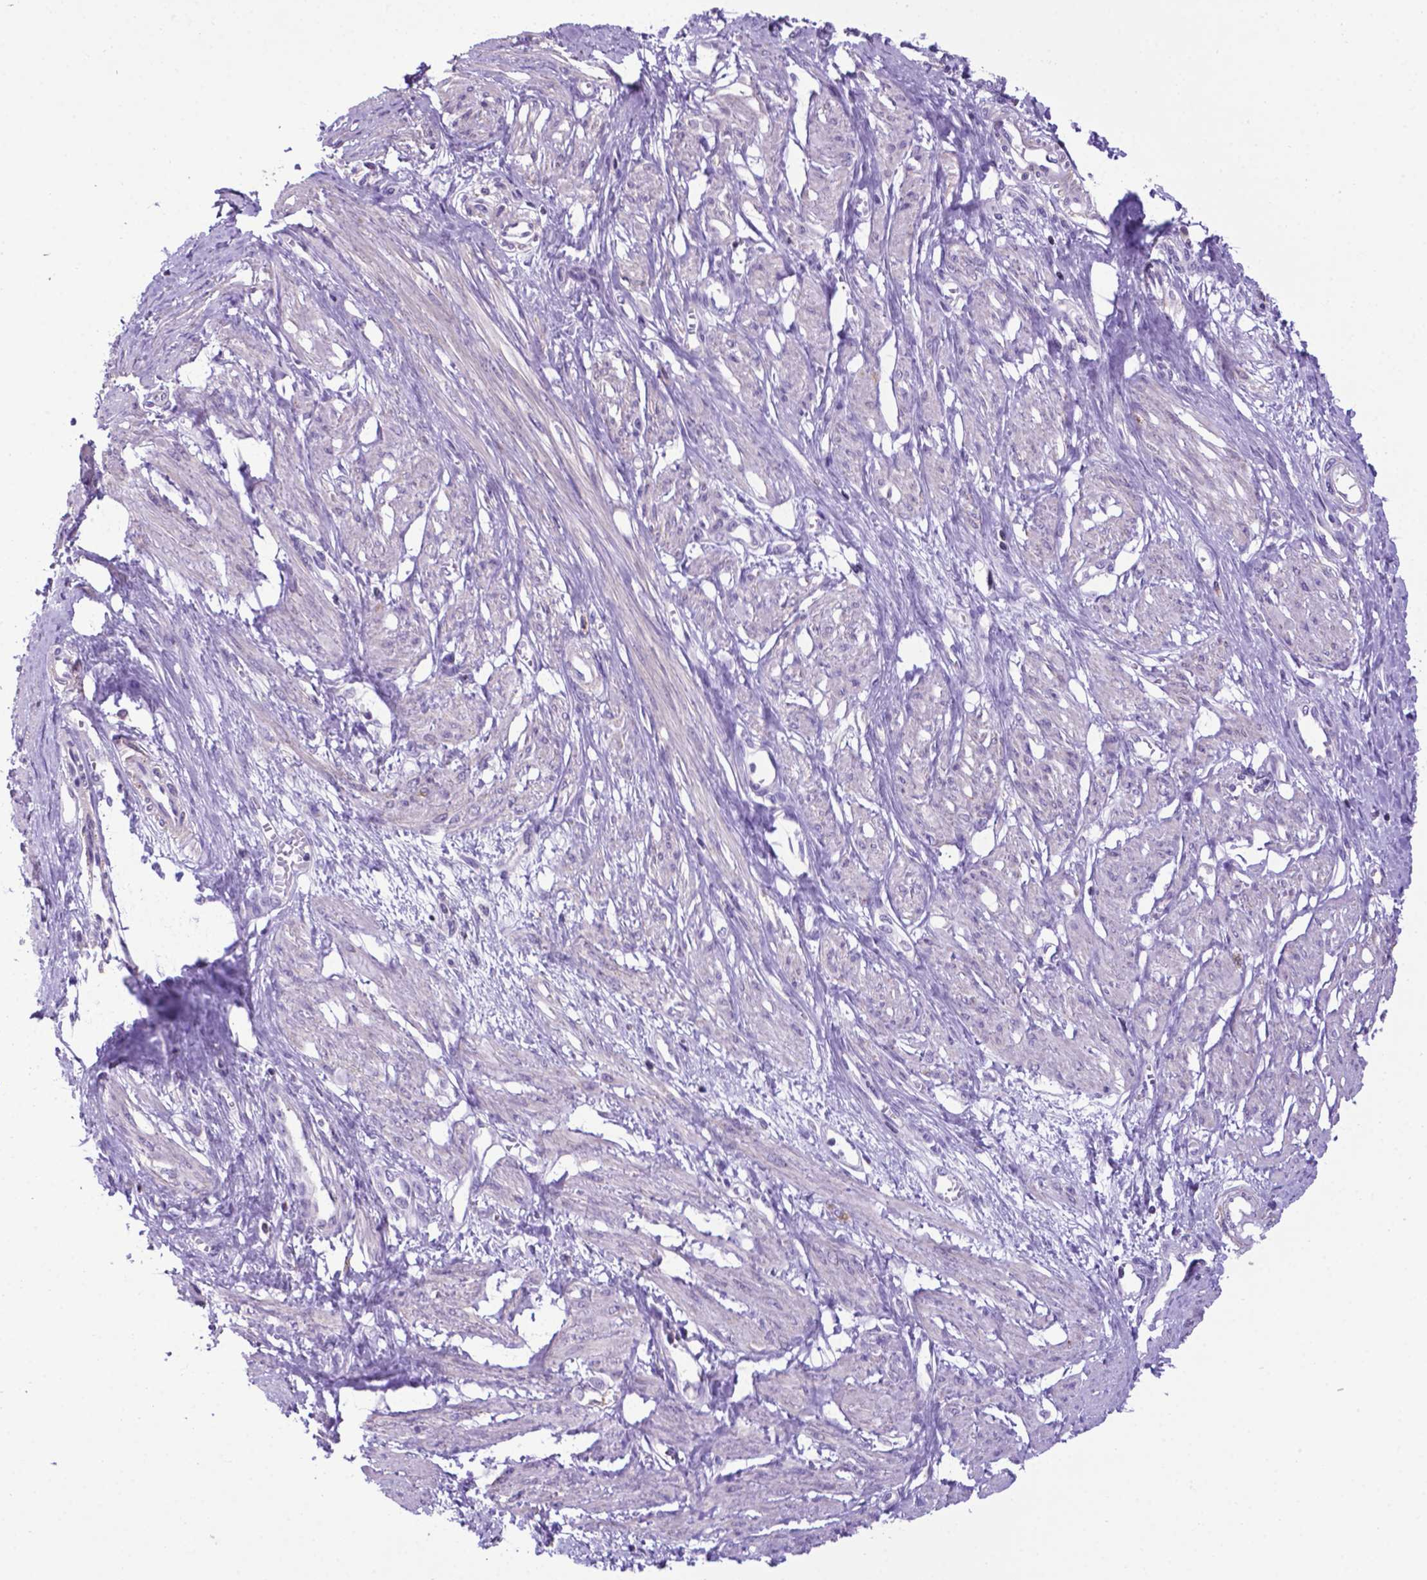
{"staining": {"intensity": "negative", "quantity": "none", "location": "none"}, "tissue": "smooth muscle", "cell_type": "Smooth muscle cells", "image_type": "normal", "snomed": [{"axis": "morphology", "description": "Normal tissue, NOS"}, {"axis": "topography", "description": "Smooth muscle"}, {"axis": "topography", "description": "Uterus"}], "caption": "This is an IHC histopathology image of benign smooth muscle. There is no staining in smooth muscle cells.", "gene": "POU3F3", "patient": {"sex": "female", "age": 39}}